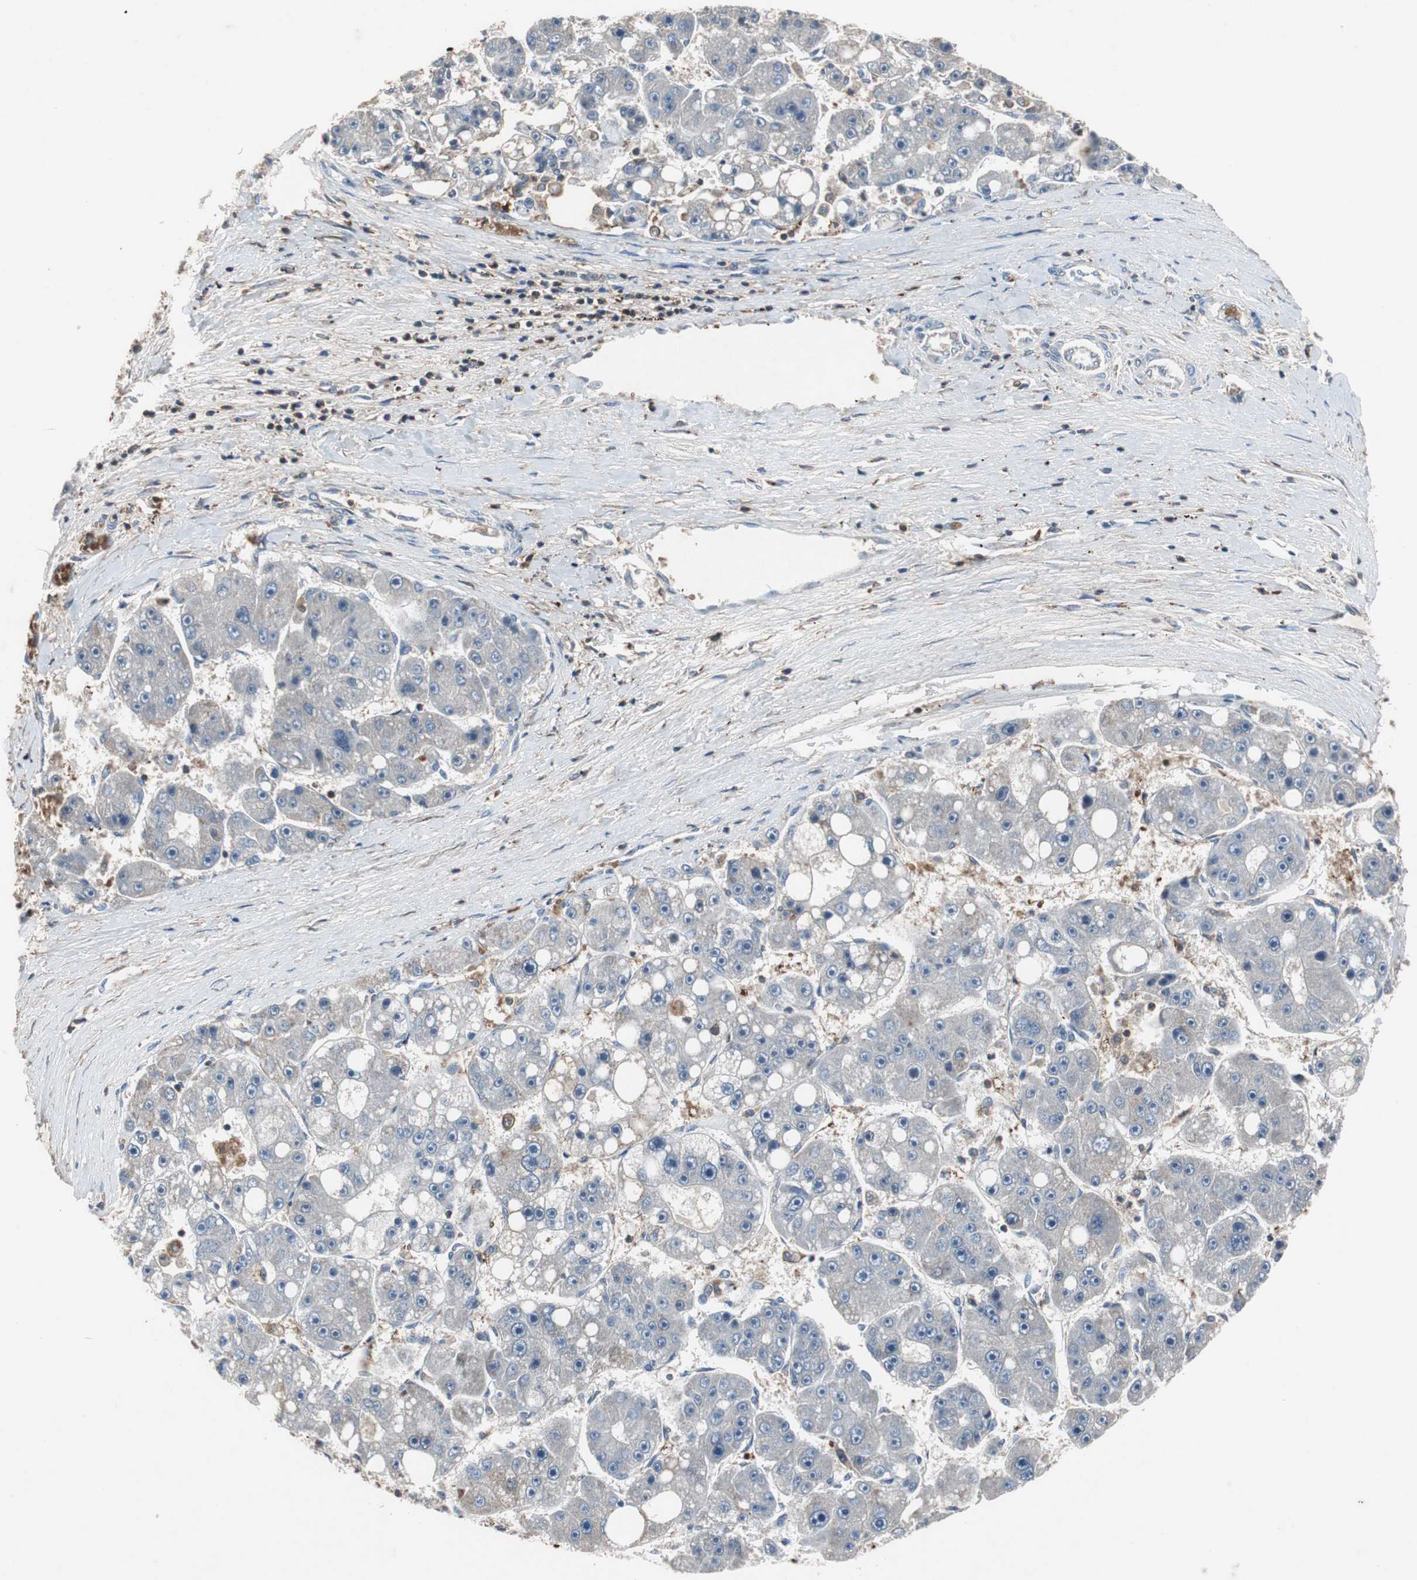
{"staining": {"intensity": "negative", "quantity": "none", "location": "none"}, "tissue": "liver cancer", "cell_type": "Tumor cells", "image_type": "cancer", "snomed": [{"axis": "morphology", "description": "Carcinoma, Hepatocellular, NOS"}, {"axis": "topography", "description": "Liver"}], "caption": "This is a photomicrograph of immunohistochemistry (IHC) staining of liver cancer (hepatocellular carcinoma), which shows no staining in tumor cells.", "gene": "CALB2", "patient": {"sex": "female", "age": 61}}